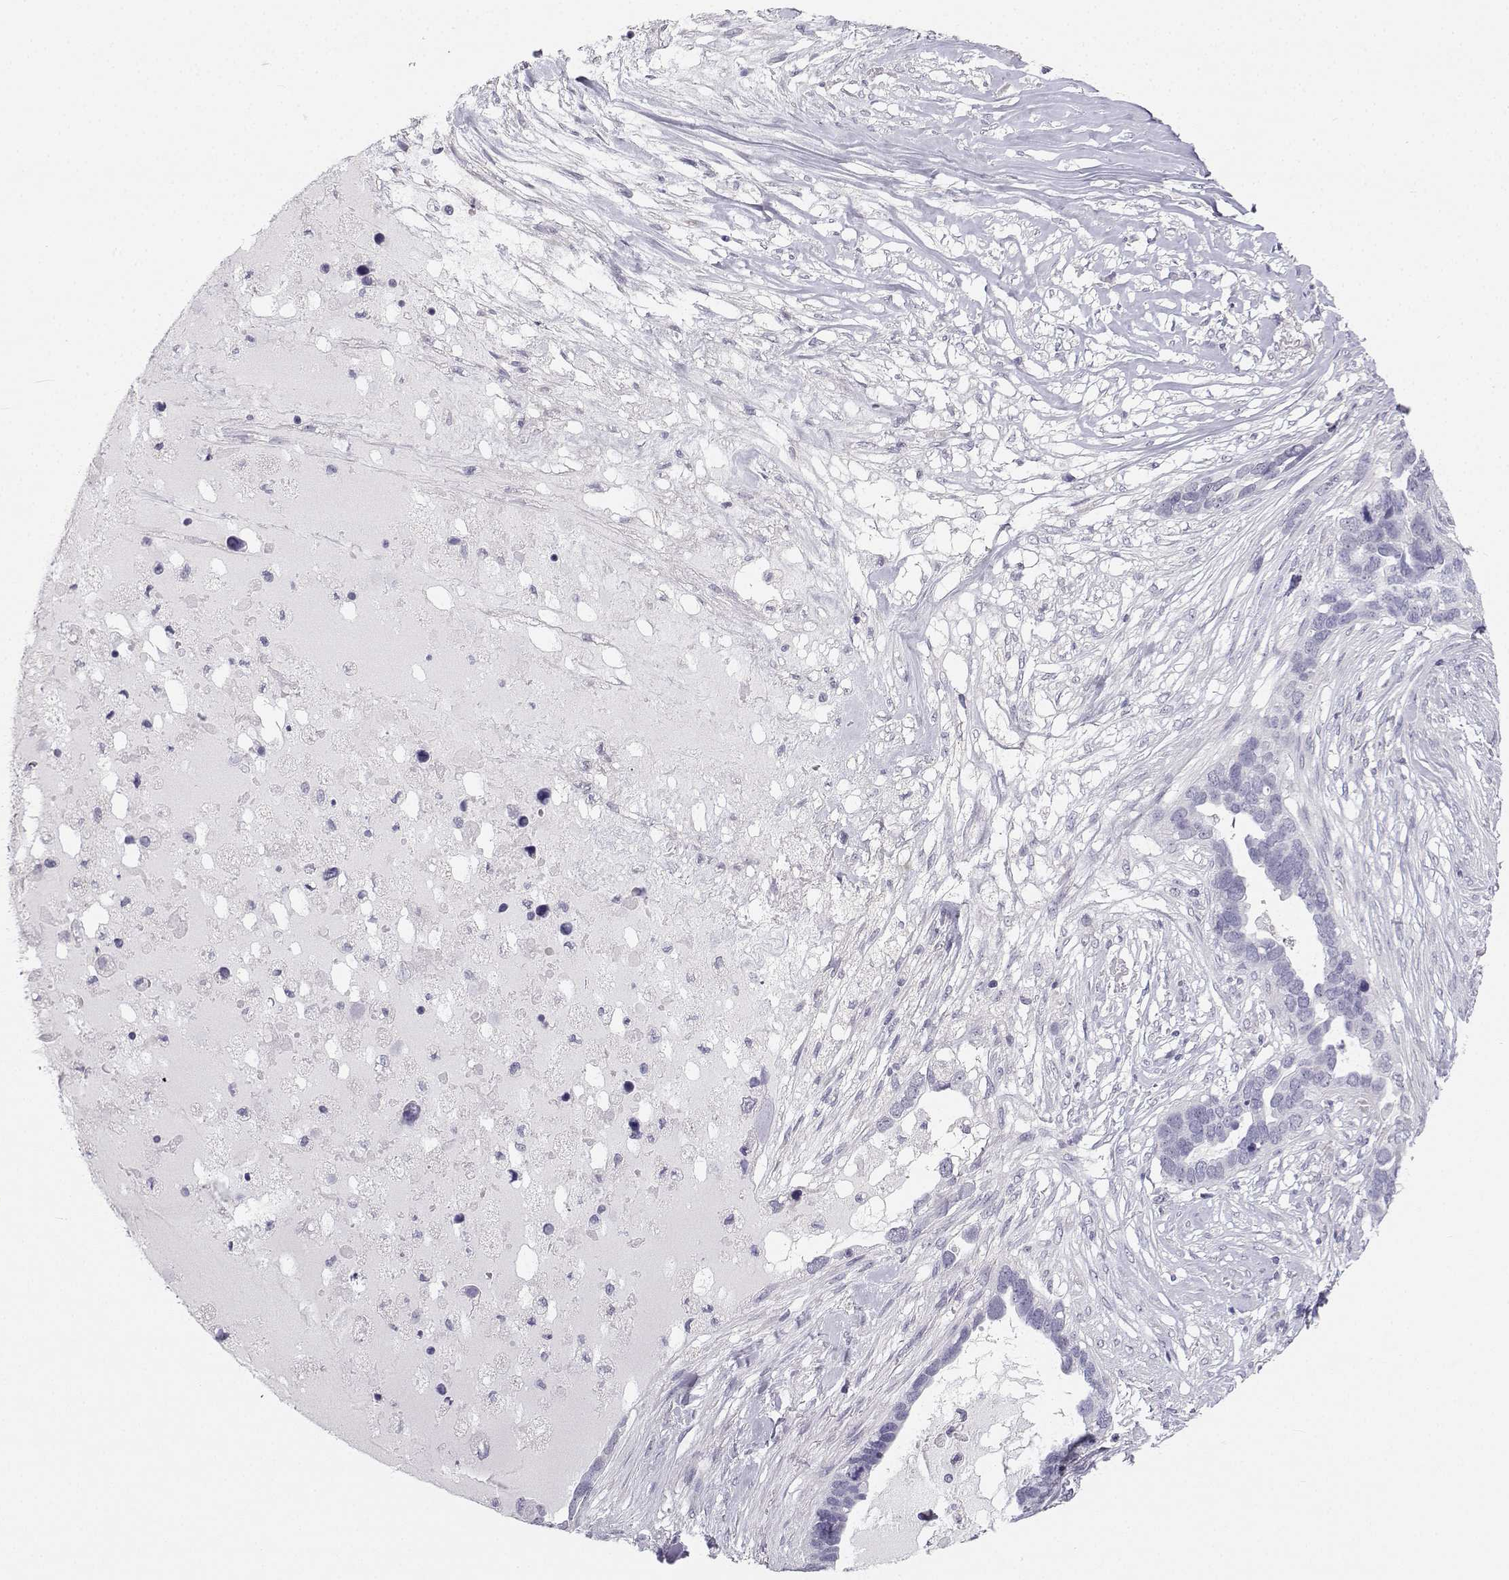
{"staining": {"intensity": "negative", "quantity": "none", "location": "none"}, "tissue": "ovarian cancer", "cell_type": "Tumor cells", "image_type": "cancer", "snomed": [{"axis": "morphology", "description": "Cystadenocarcinoma, serous, NOS"}, {"axis": "topography", "description": "Ovary"}], "caption": "High power microscopy photomicrograph of an immunohistochemistry (IHC) micrograph of ovarian cancer (serous cystadenocarcinoma), revealing no significant expression in tumor cells.", "gene": "SYCE1", "patient": {"sex": "female", "age": 54}}